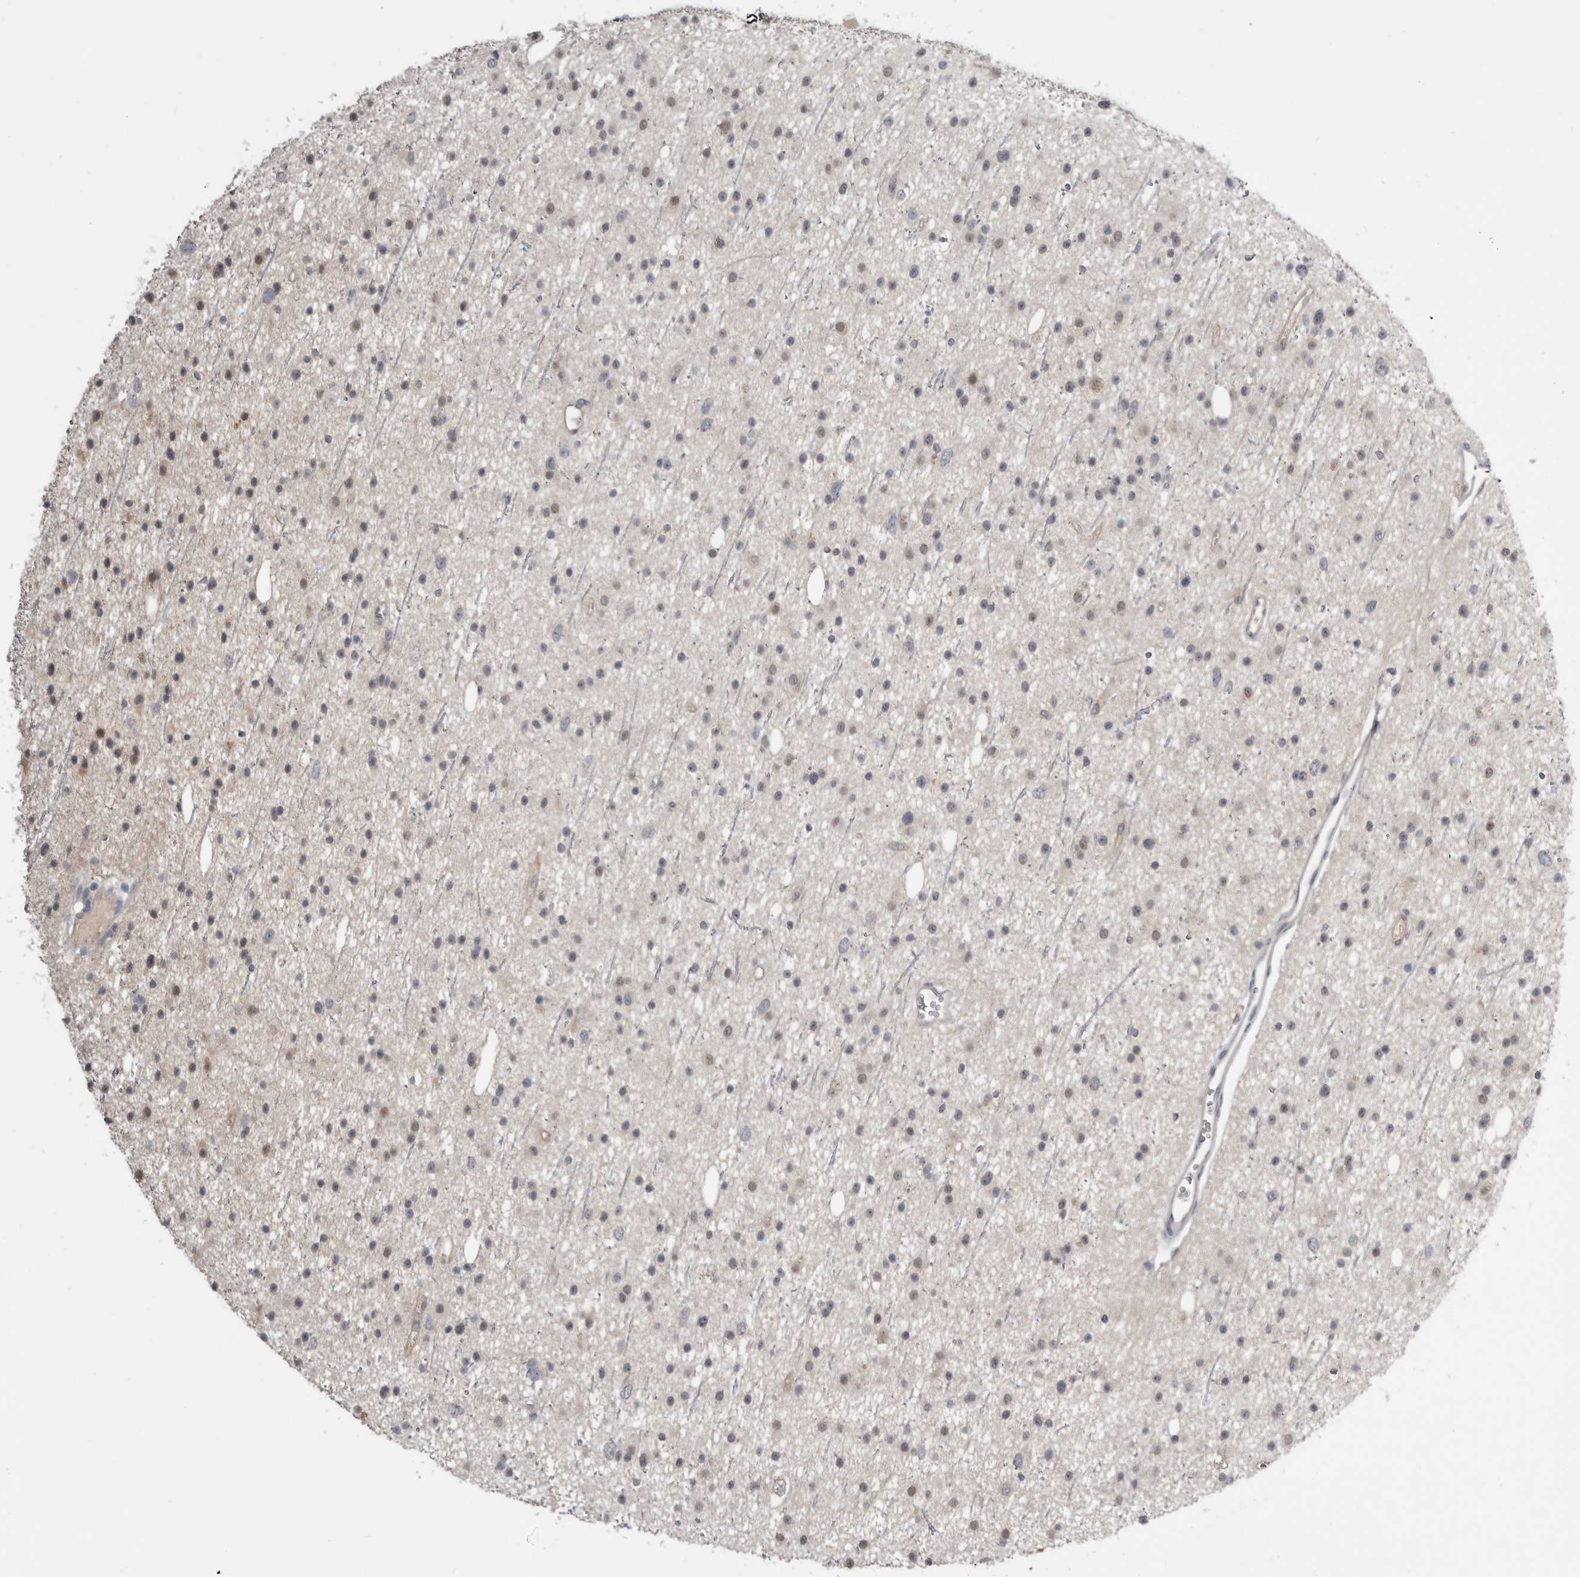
{"staining": {"intensity": "weak", "quantity": "25%-75%", "location": "nuclear"}, "tissue": "glioma", "cell_type": "Tumor cells", "image_type": "cancer", "snomed": [{"axis": "morphology", "description": "Glioma, malignant, Low grade"}, {"axis": "topography", "description": "Cerebral cortex"}], "caption": "An immunohistochemistry micrograph of neoplastic tissue is shown. Protein staining in brown shows weak nuclear positivity in glioma within tumor cells.", "gene": "RBKS", "patient": {"sex": "female", "age": 39}}